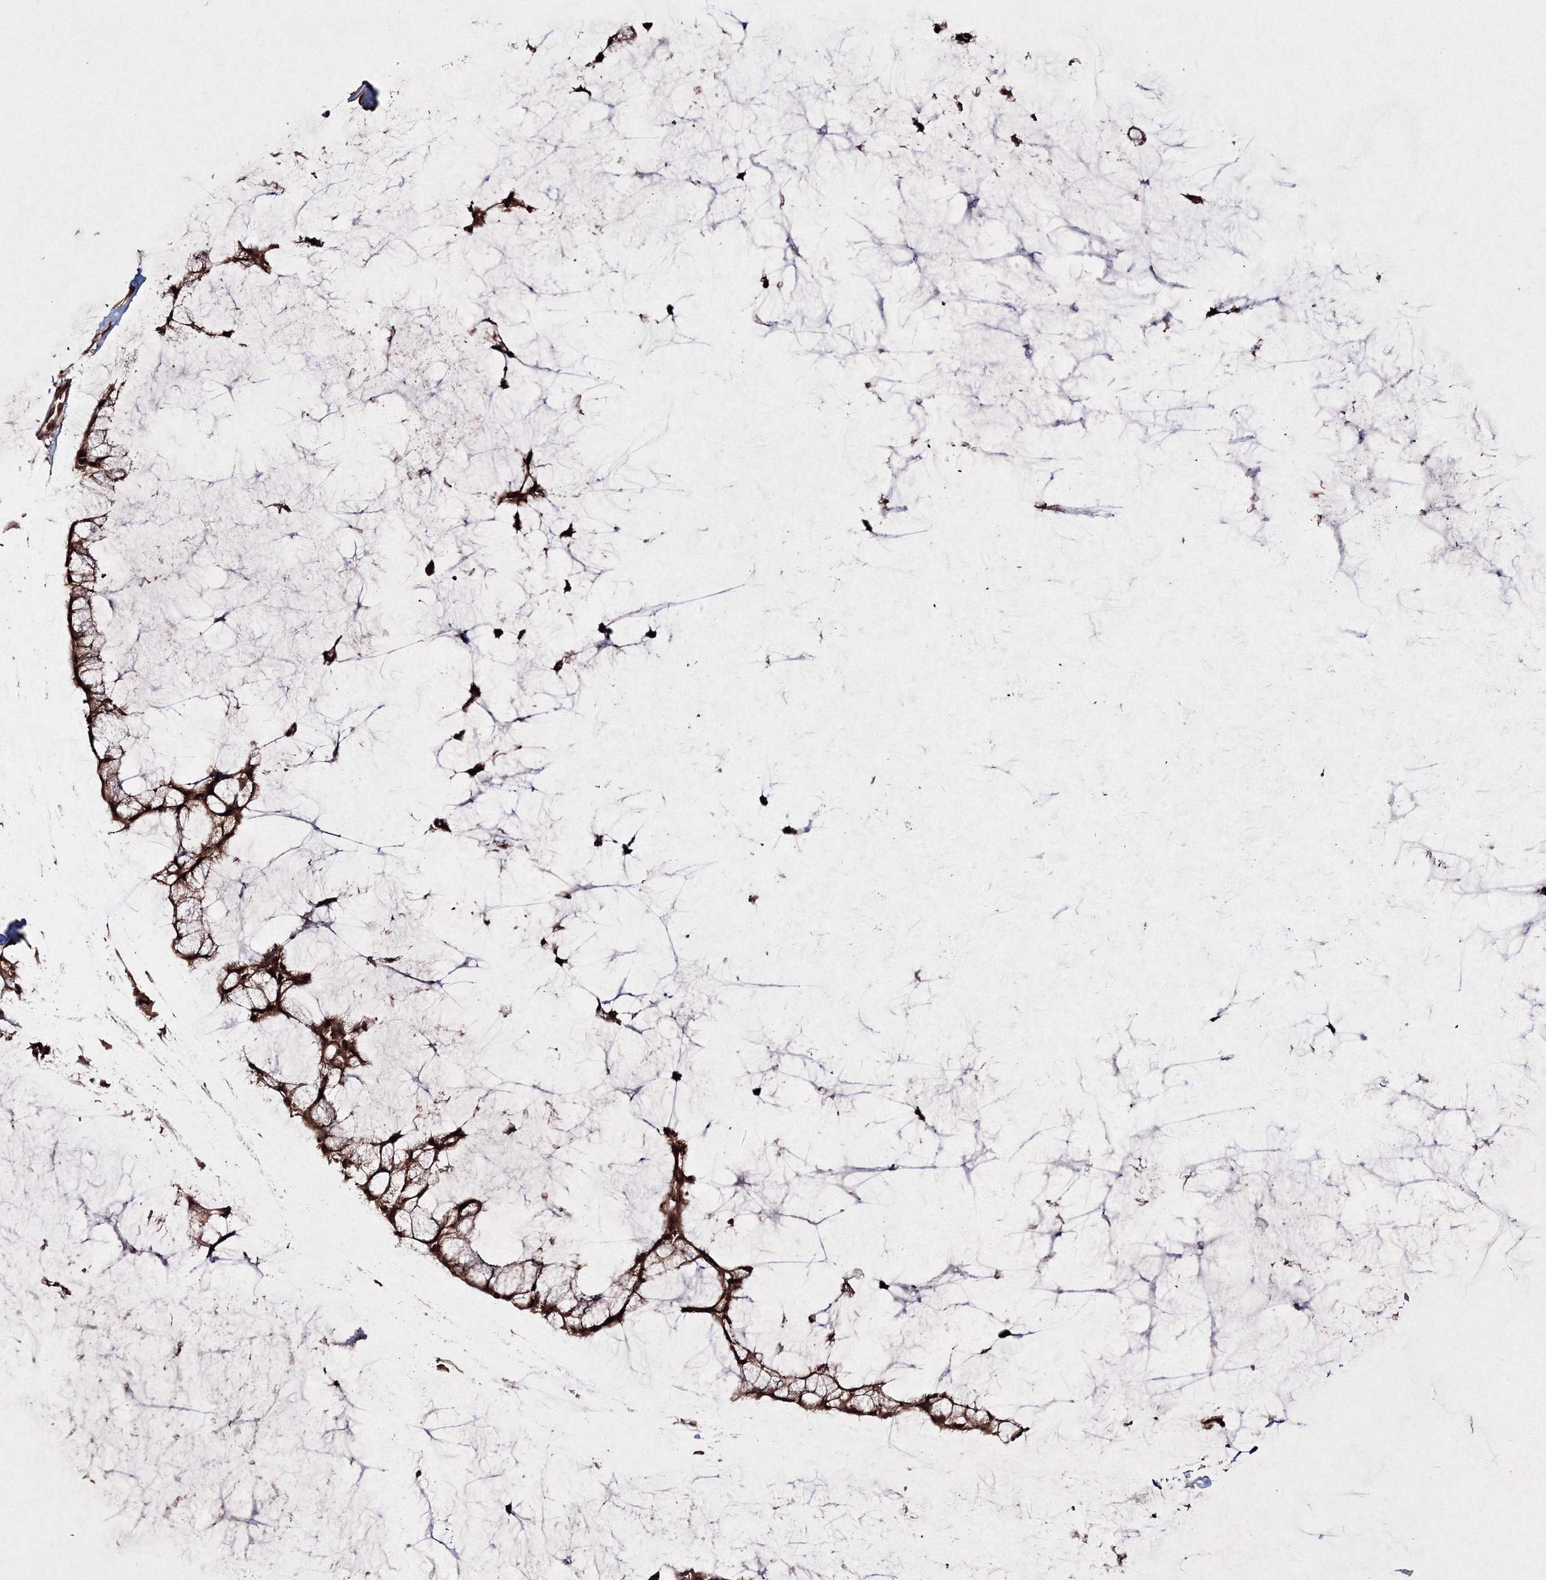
{"staining": {"intensity": "strong", "quantity": ">75%", "location": "cytoplasmic/membranous,nuclear"}, "tissue": "ovarian cancer", "cell_type": "Tumor cells", "image_type": "cancer", "snomed": [{"axis": "morphology", "description": "Cystadenocarcinoma, mucinous, NOS"}, {"axis": "topography", "description": "Ovary"}], "caption": "Immunohistochemical staining of mucinous cystadenocarcinoma (ovarian) demonstrates high levels of strong cytoplasmic/membranous and nuclear staining in about >75% of tumor cells.", "gene": "PEX13", "patient": {"sex": "female", "age": 39}}